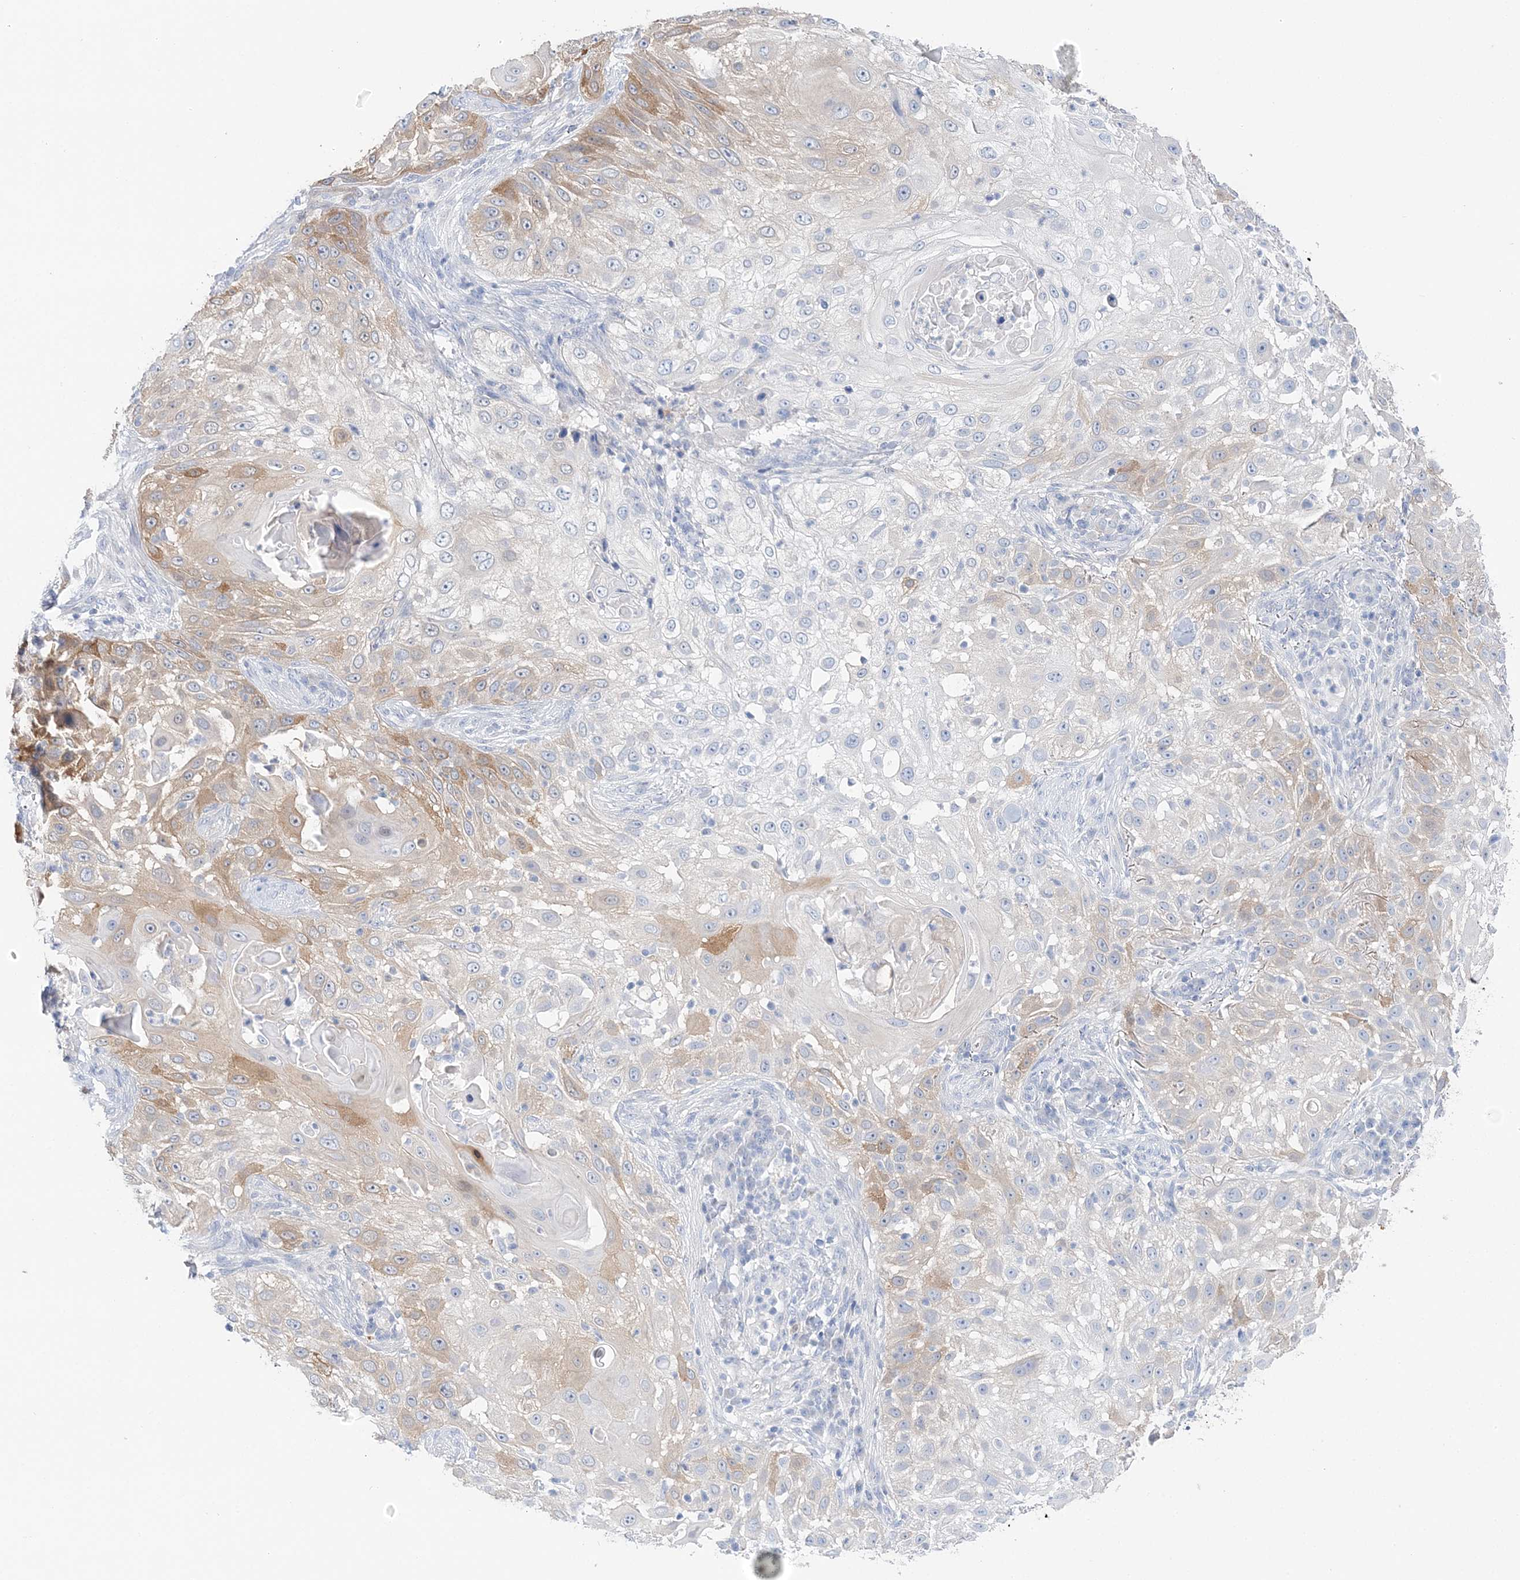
{"staining": {"intensity": "moderate", "quantity": "<25%", "location": "cytoplasmic/membranous"}, "tissue": "skin cancer", "cell_type": "Tumor cells", "image_type": "cancer", "snomed": [{"axis": "morphology", "description": "Squamous cell carcinoma, NOS"}, {"axis": "topography", "description": "Skin"}], "caption": "Immunohistochemical staining of skin cancer reveals moderate cytoplasmic/membranous protein staining in approximately <25% of tumor cells.", "gene": "HMGCS1", "patient": {"sex": "female", "age": 44}}